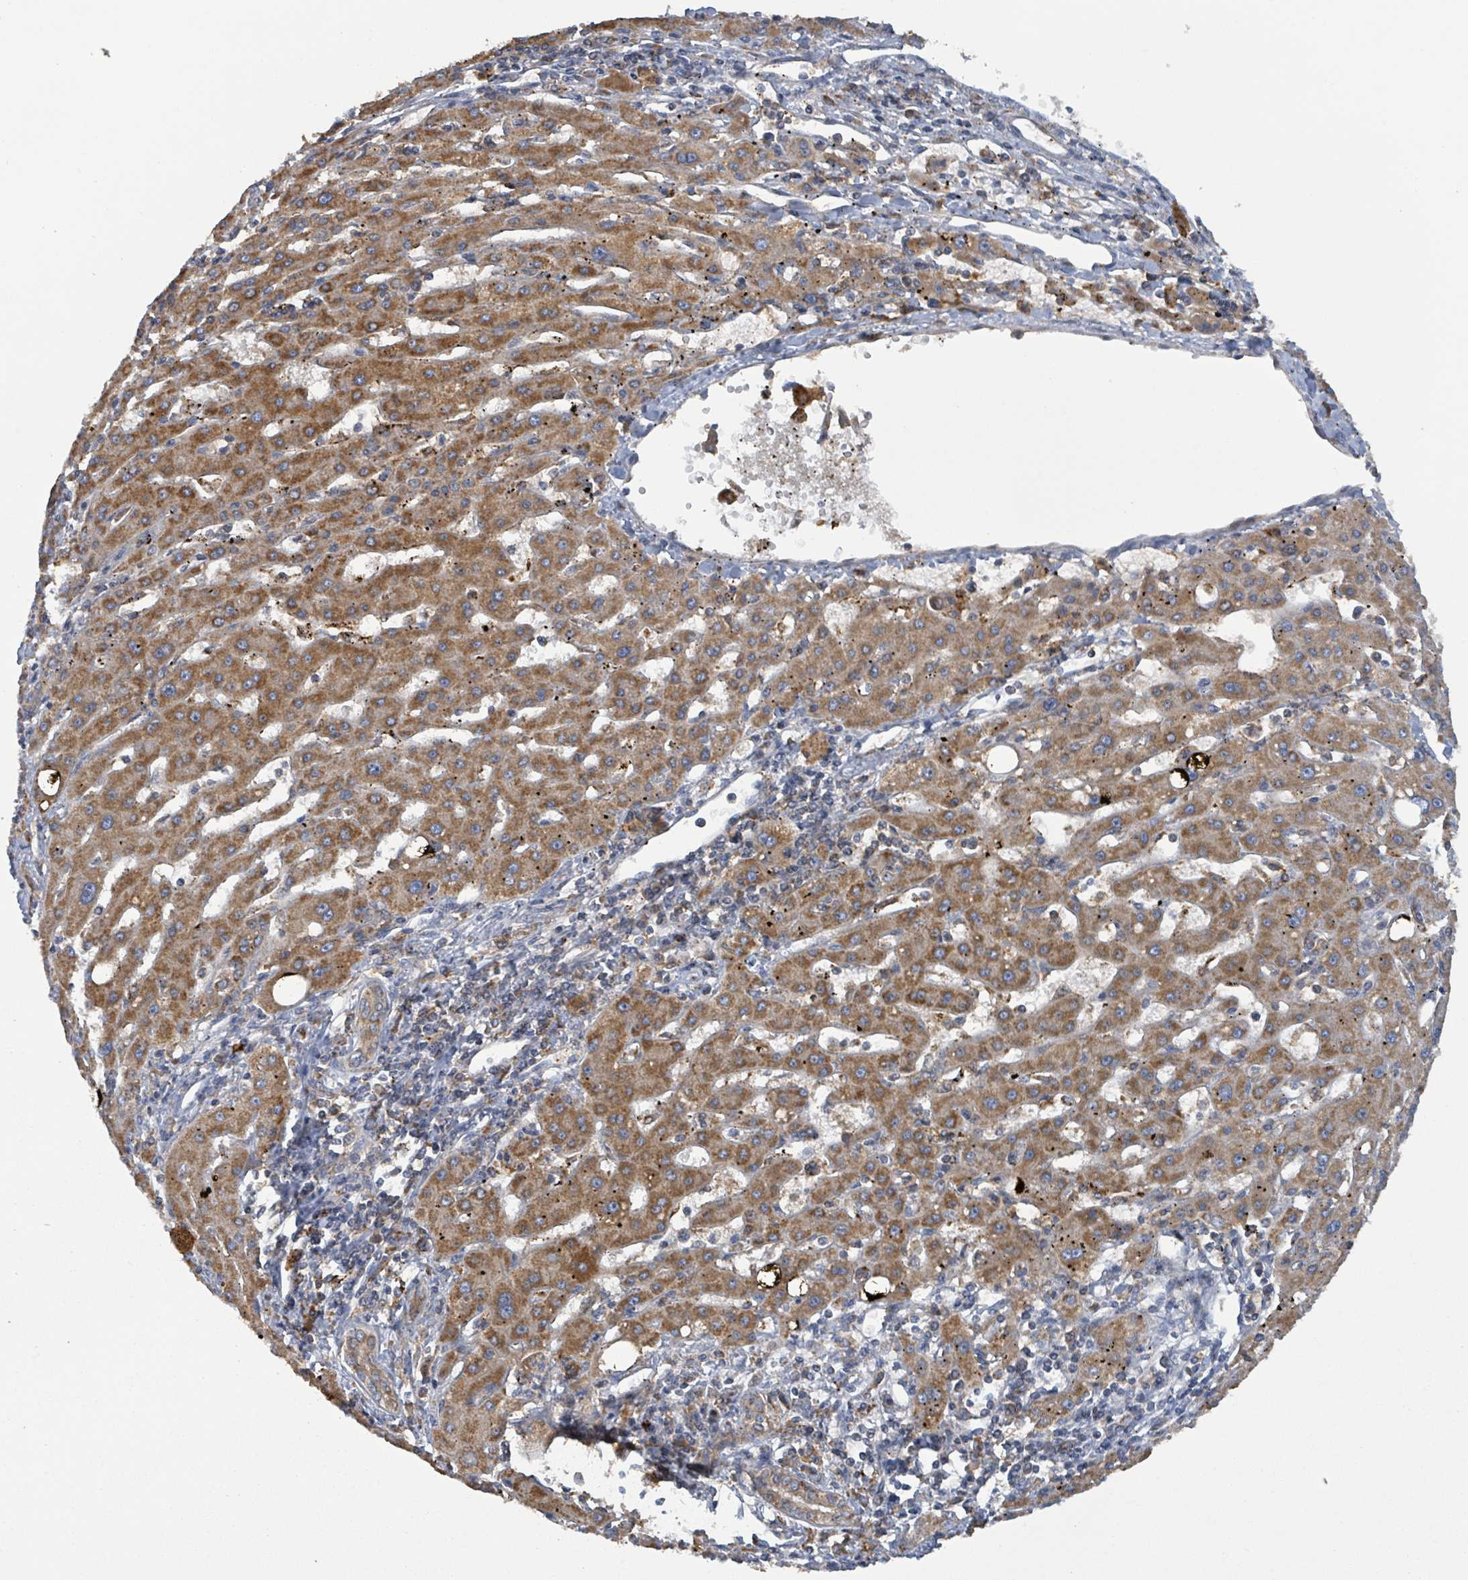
{"staining": {"intensity": "moderate", "quantity": ">75%", "location": "cytoplasmic/membranous"}, "tissue": "liver cancer", "cell_type": "Tumor cells", "image_type": "cancer", "snomed": [{"axis": "morphology", "description": "Carcinoma, Hepatocellular, NOS"}, {"axis": "topography", "description": "Liver"}], "caption": "Brown immunohistochemical staining in human liver hepatocellular carcinoma displays moderate cytoplasmic/membranous staining in about >75% of tumor cells. The protein is stained brown, and the nuclei are stained in blue (DAB (3,3'-diaminobenzidine) IHC with brightfield microscopy, high magnification).", "gene": "PLAAT1", "patient": {"sex": "male", "age": 72}}